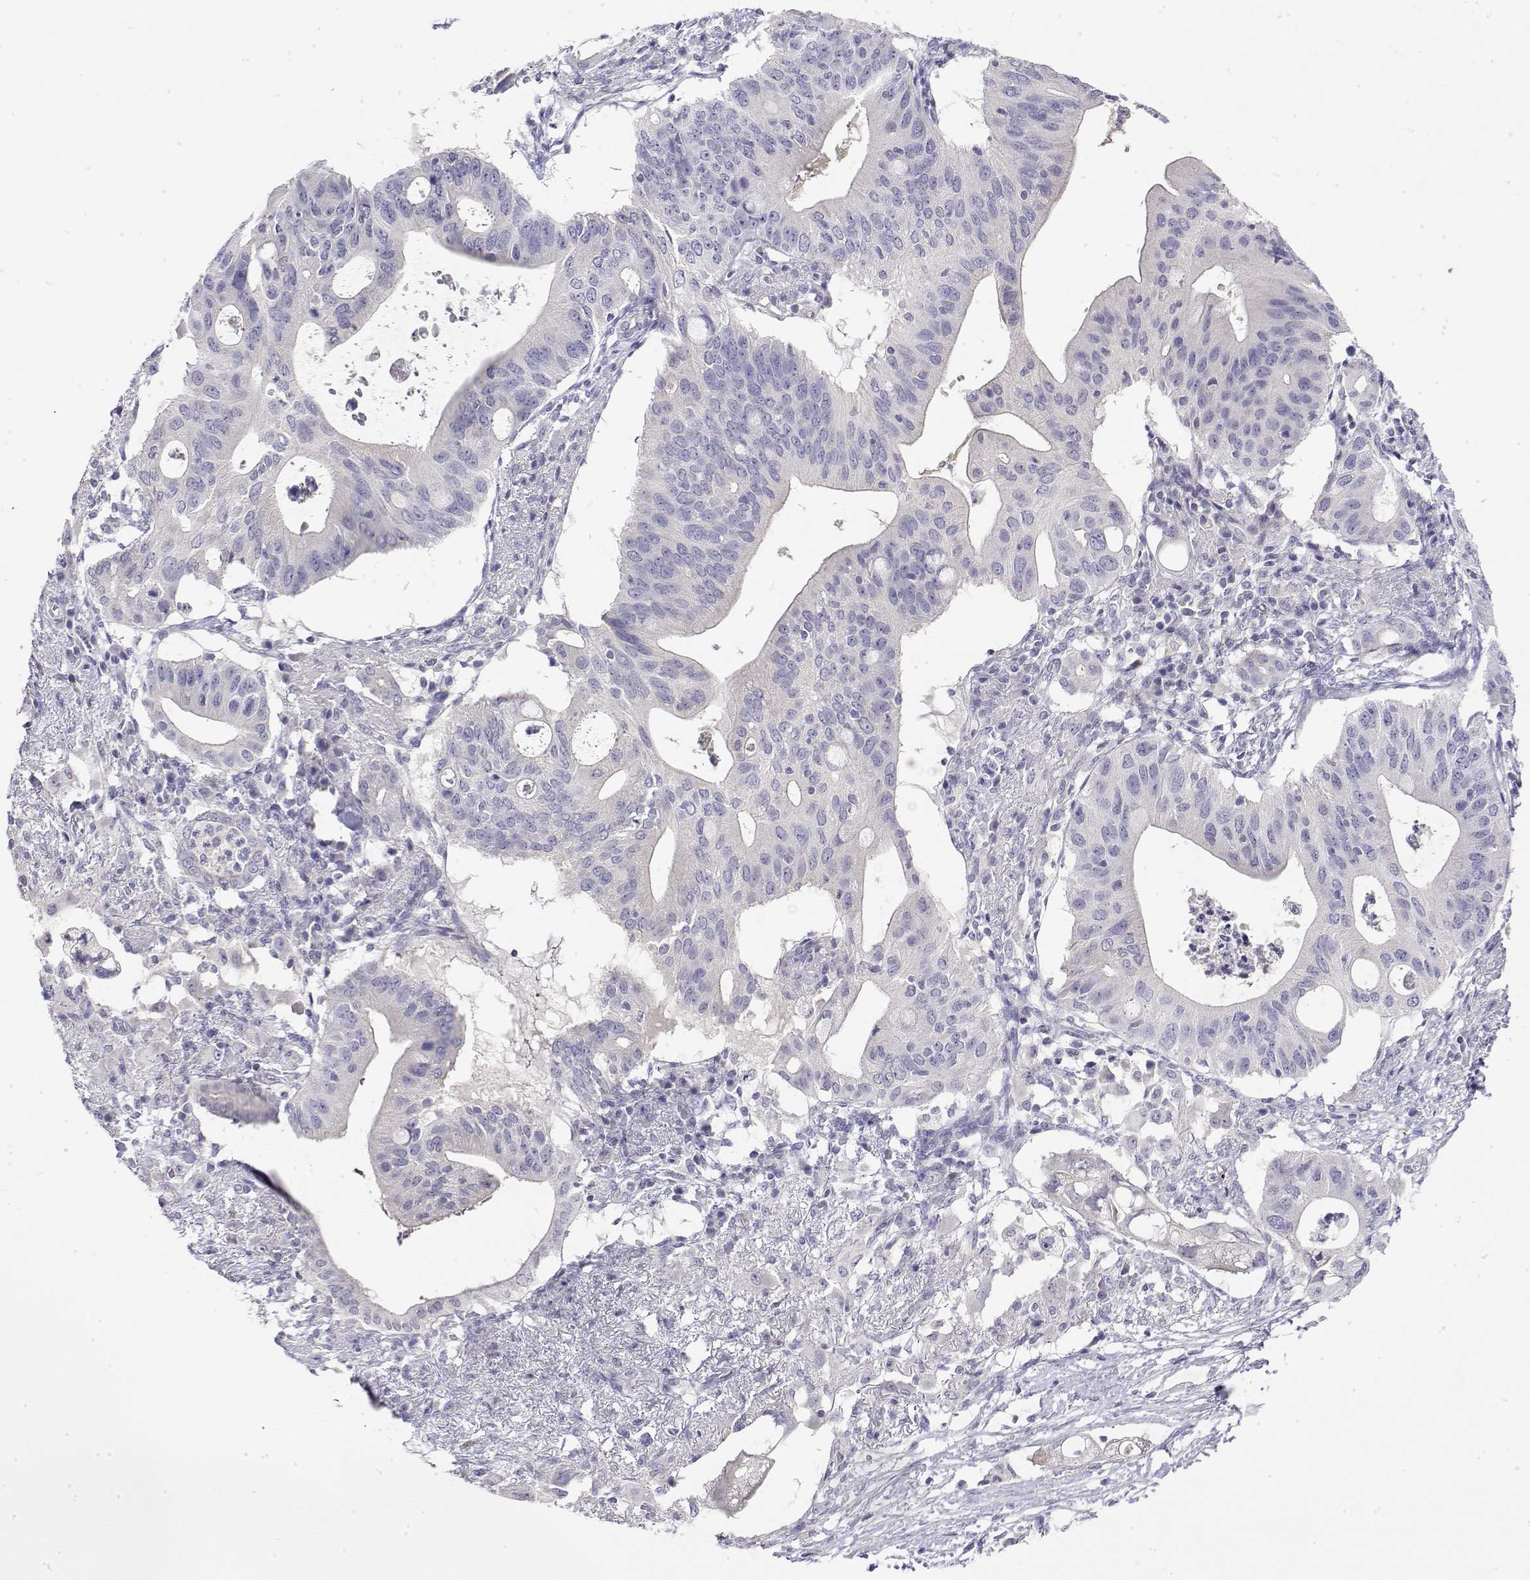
{"staining": {"intensity": "negative", "quantity": "none", "location": "none"}, "tissue": "pancreatic cancer", "cell_type": "Tumor cells", "image_type": "cancer", "snomed": [{"axis": "morphology", "description": "Adenocarcinoma, NOS"}, {"axis": "topography", "description": "Pancreas"}], "caption": "IHC image of human pancreatic adenocarcinoma stained for a protein (brown), which shows no expression in tumor cells.", "gene": "GGACT", "patient": {"sex": "female", "age": 72}}